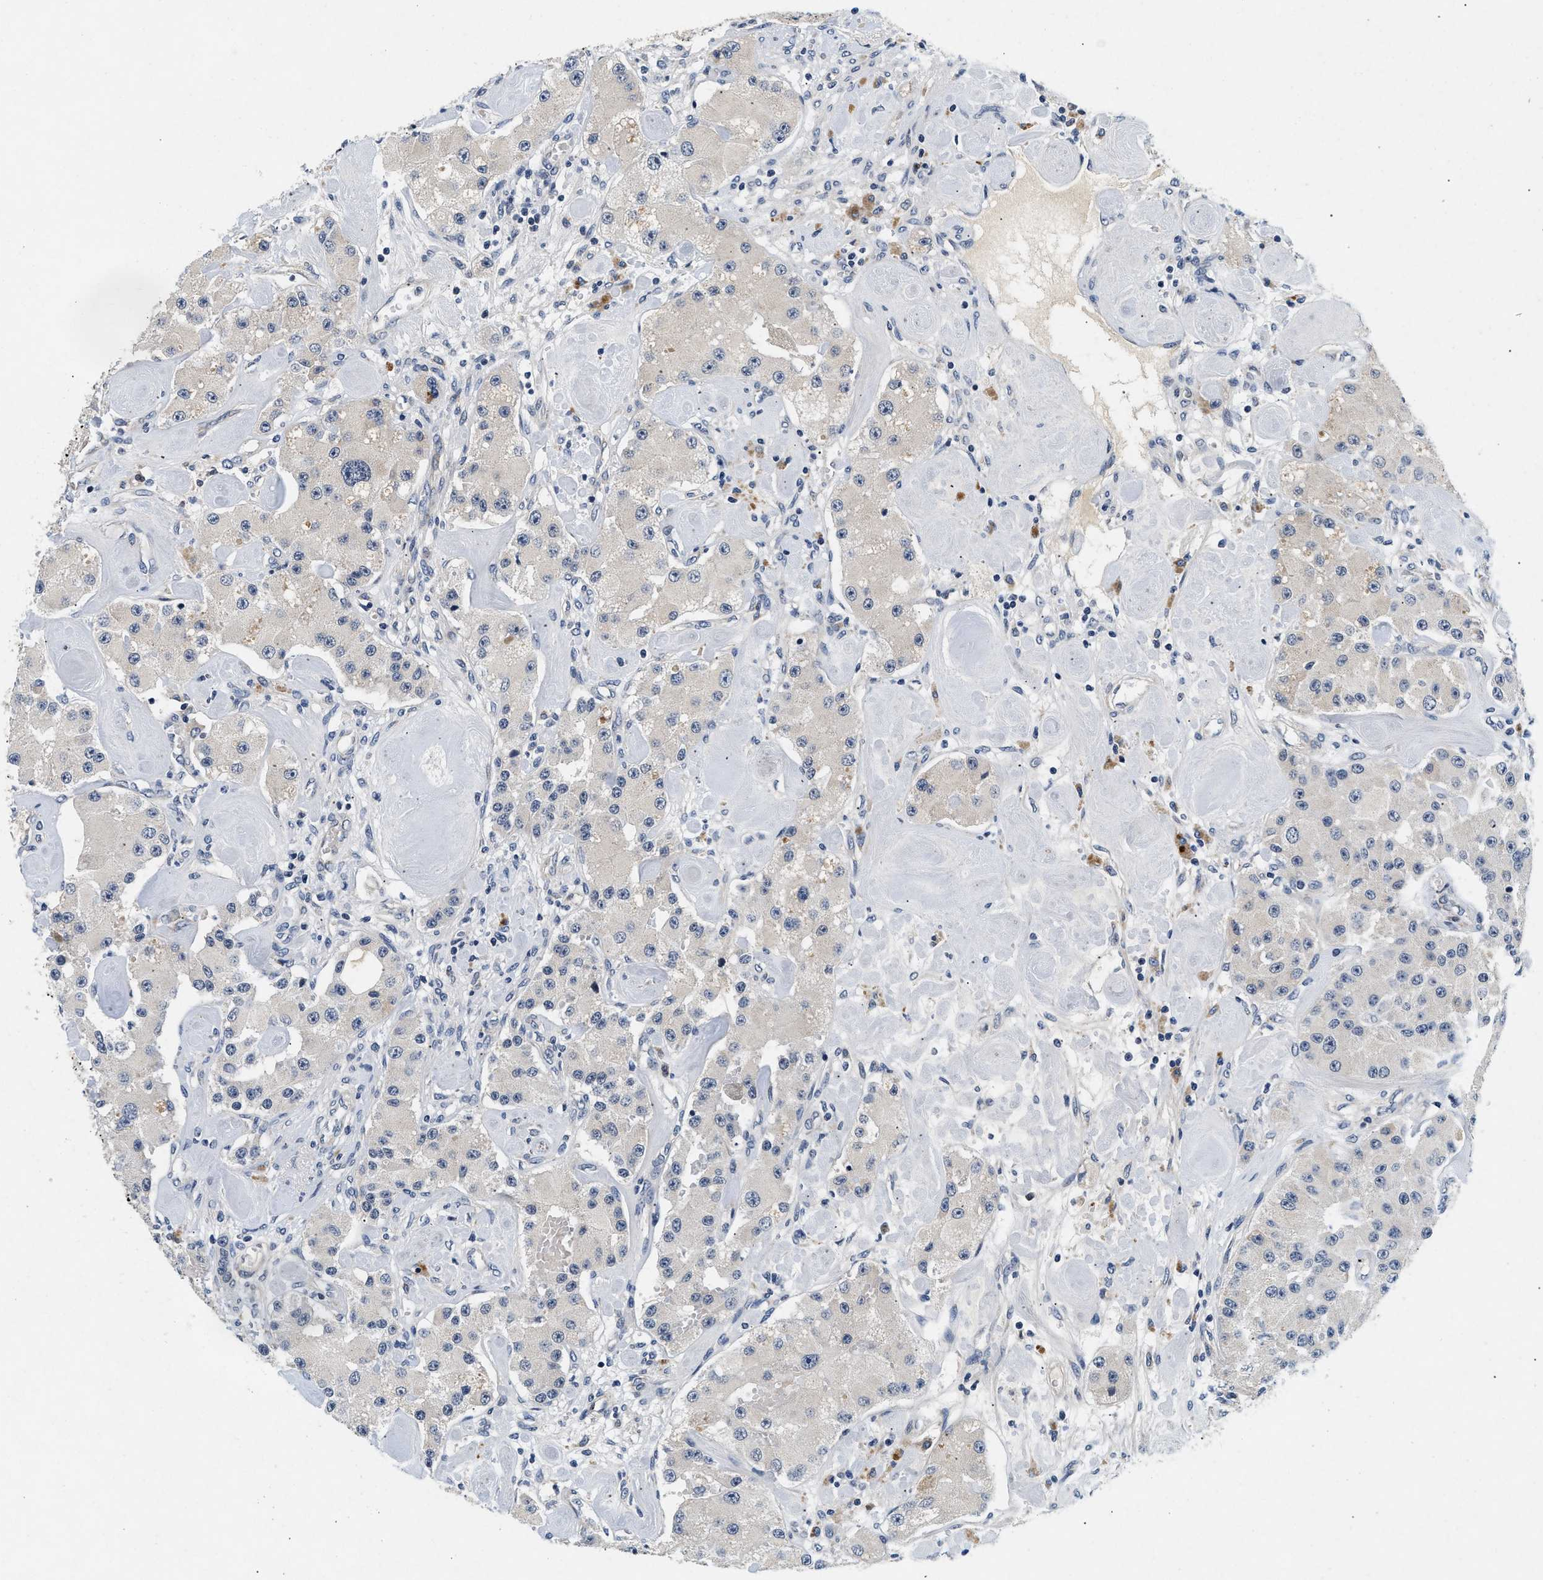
{"staining": {"intensity": "weak", "quantity": "25%-75%", "location": "cytoplasmic/membranous"}, "tissue": "carcinoid", "cell_type": "Tumor cells", "image_type": "cancer", "snomed": [{"axis": "morphology", "description": "Carcinoid, malignant, NOS"}, {"axis": "topography", "description": "Pancreas"}], "caption": "The image demonstrates a brown stain indicating the presence of a protein in the cytoplasmic/membranous of tumor cells in carcinoid.", "gene": "PDP1", "patient": {"sex": "male", "age": 41}}